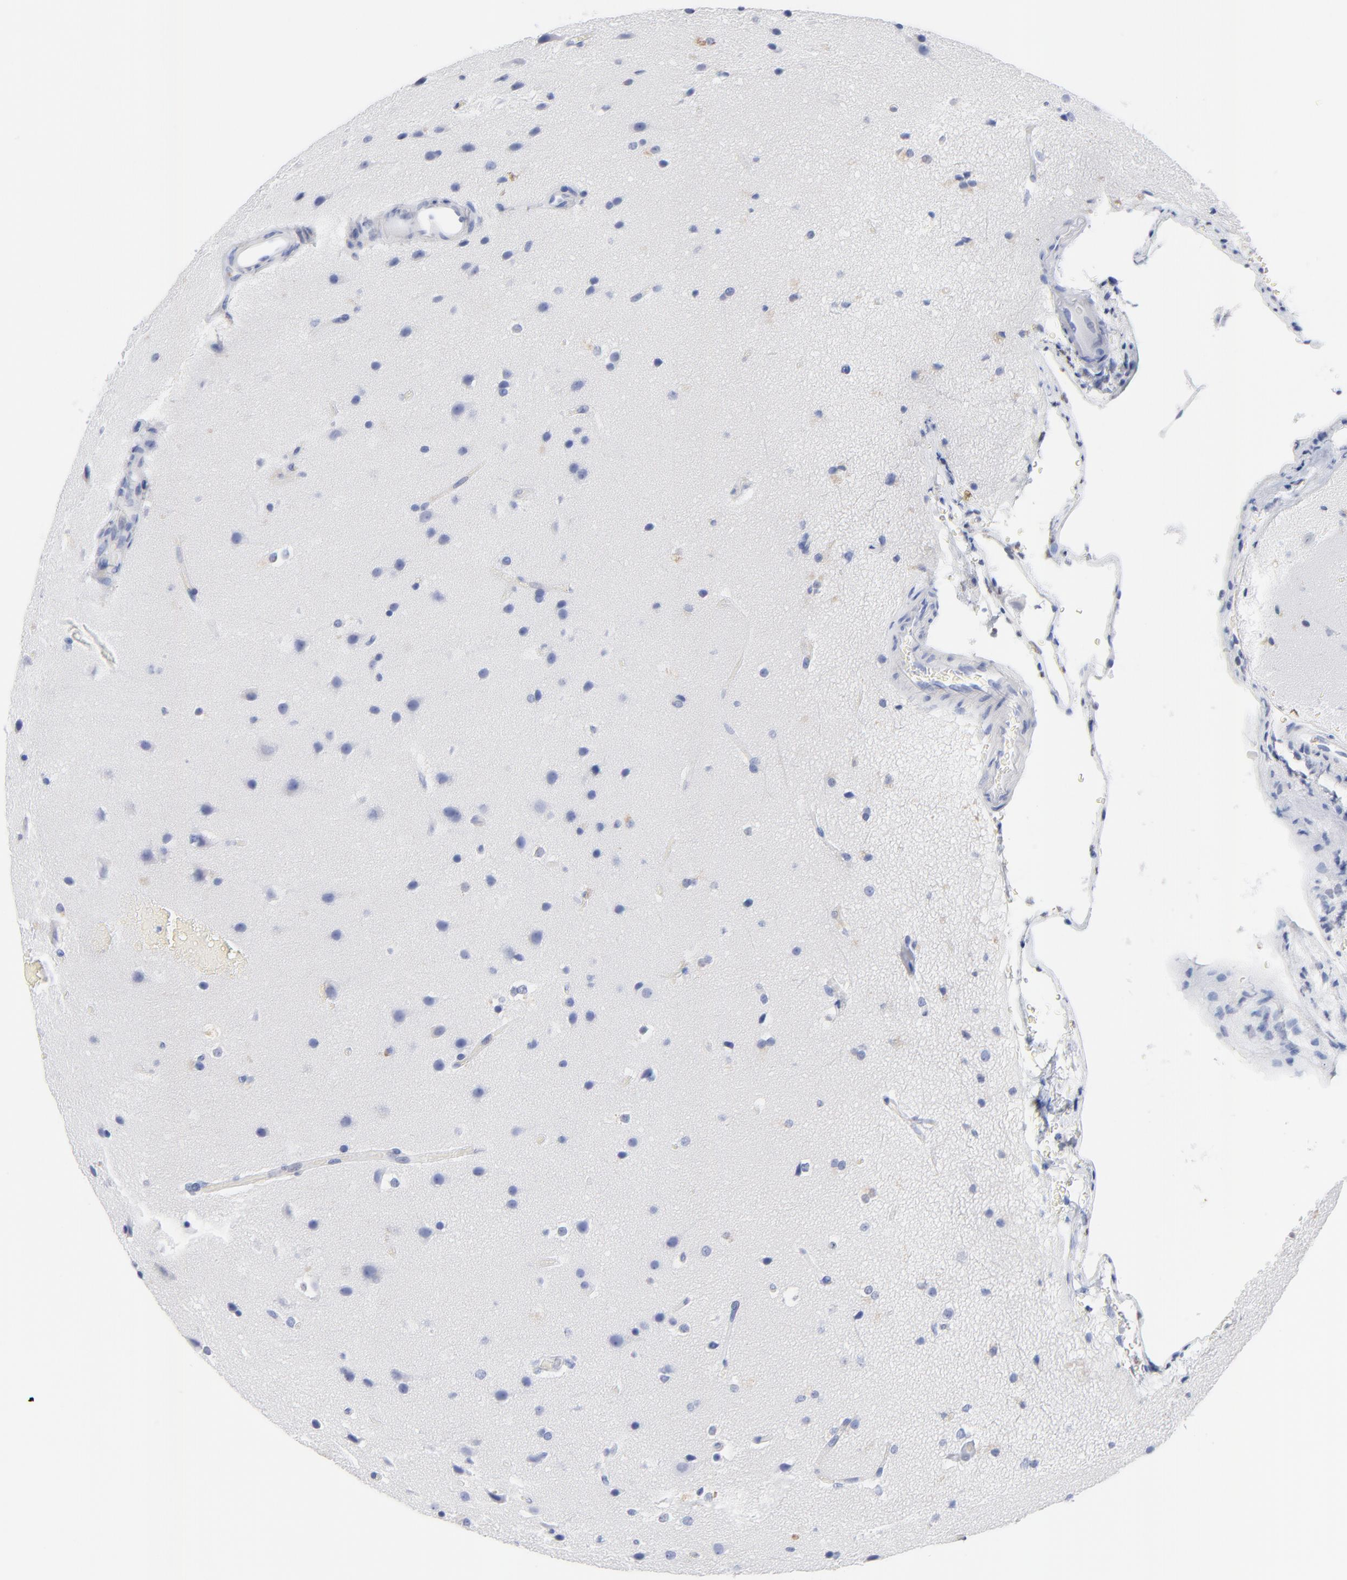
{"staining": {"intensity": "negative", "quantity": "none", "location": "none"}, "tissue": "glioma", "cell_type": "Tumor cells", "image_type": "cancer", "snomed": [{"axis": "morphology", "description": "Glioma, malignant, Low grade"}, {"axis": "topography", "description": "Cerebral cortex"}], "caption": "Tumor cells show no significant protein staining in glioma.", "gene": "ACY1", "patient": {"sex": "female", "age": 47}}